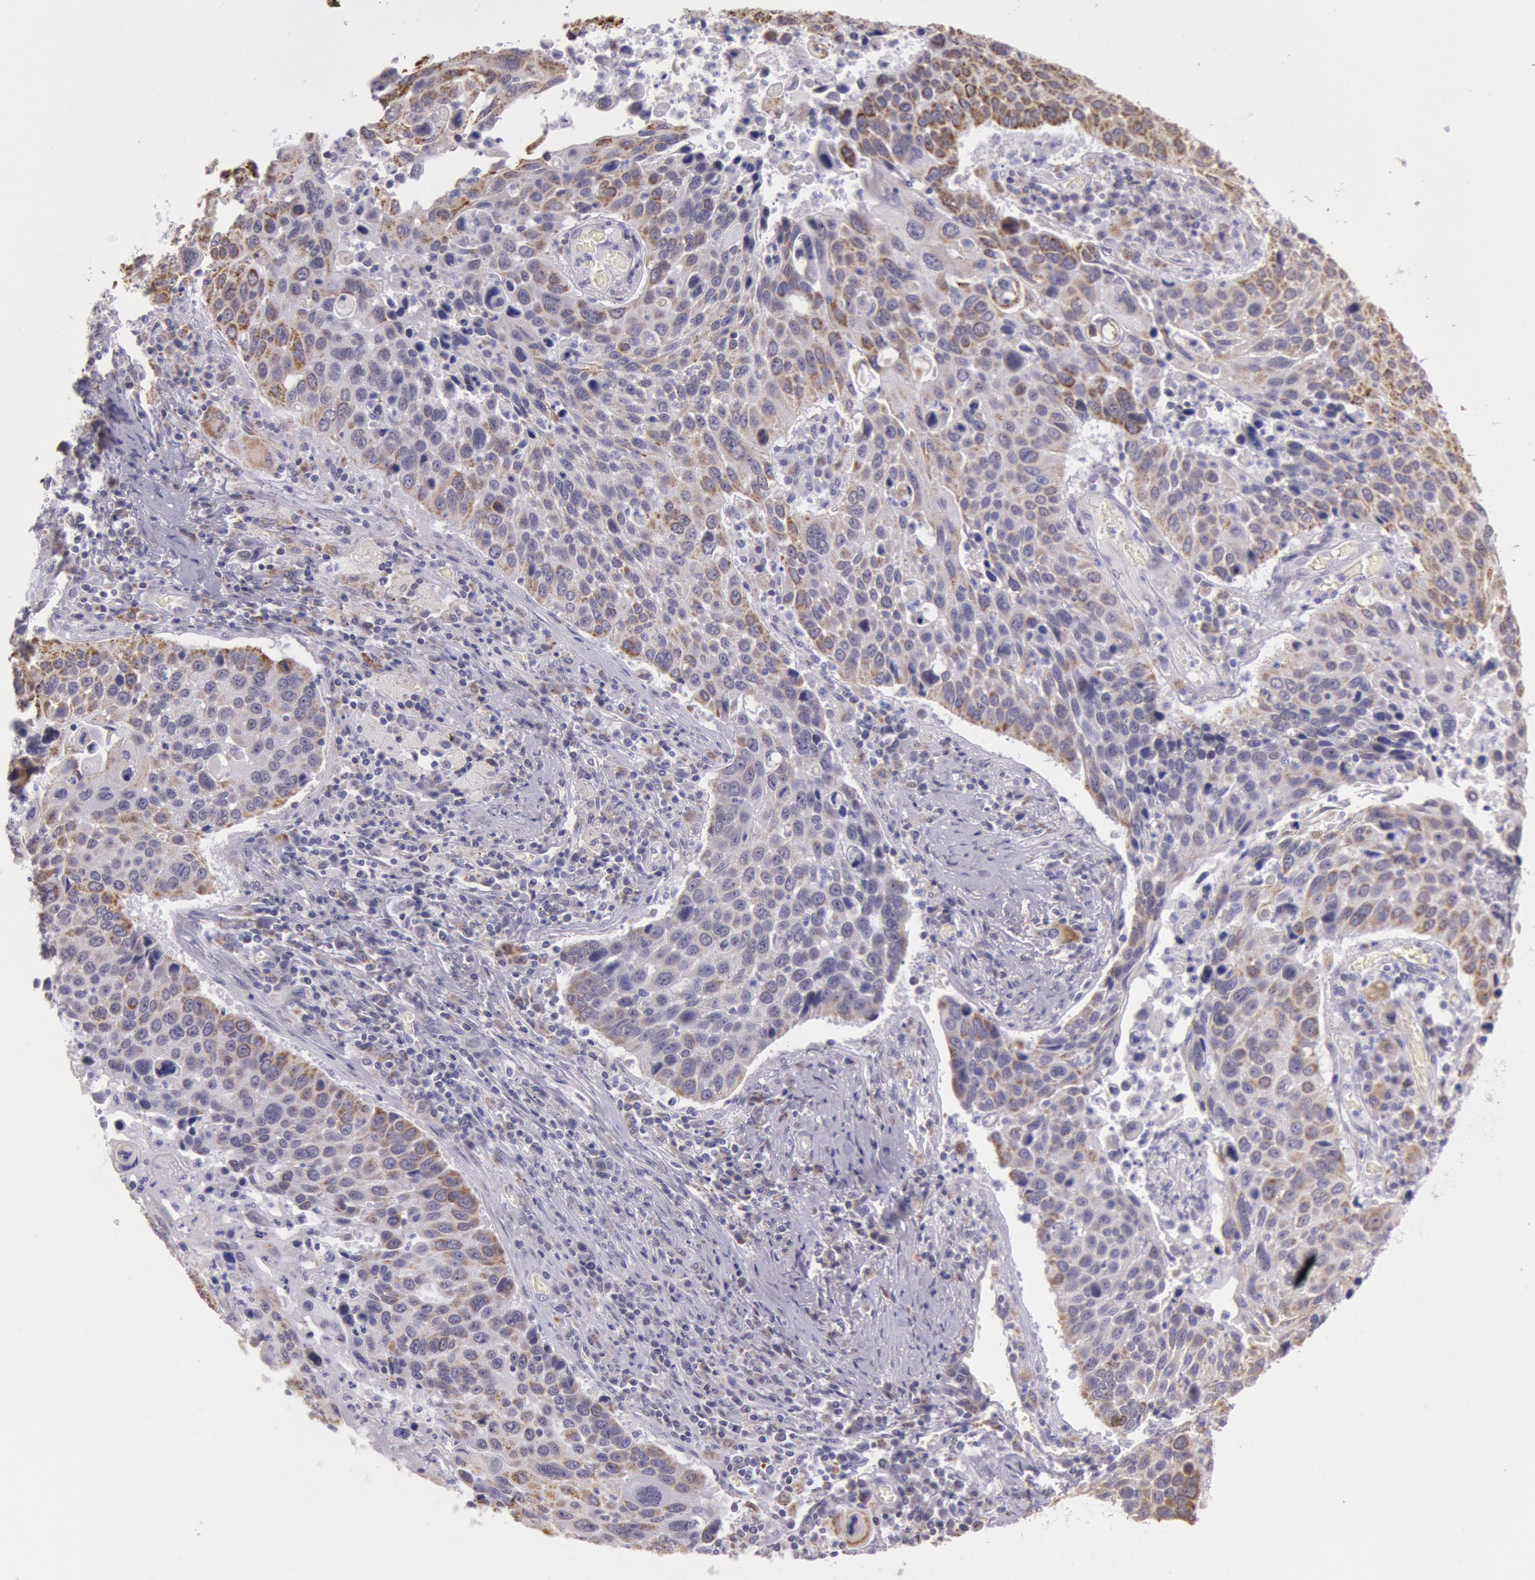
{"staining": {"intensity": "weak", "quantity": ">75%", "location": "cytoplasmic/membranous"}, "tissue": "lung cancer", "cell_type": "Tumor cells", "image_type": "cancer", "snomed": [{"axis": "morphology", "description": "Squamous cell carcinoma, NOS"}, {"axis": "topography", "description": "Lung"}], "caption": "Weak cytoplasmic/membranous protein positivity is appreciated in about >75% of tumor cells in lung cancer.", "gene": "FRMD6", "patient": {"sex": "male", "age": 68}}